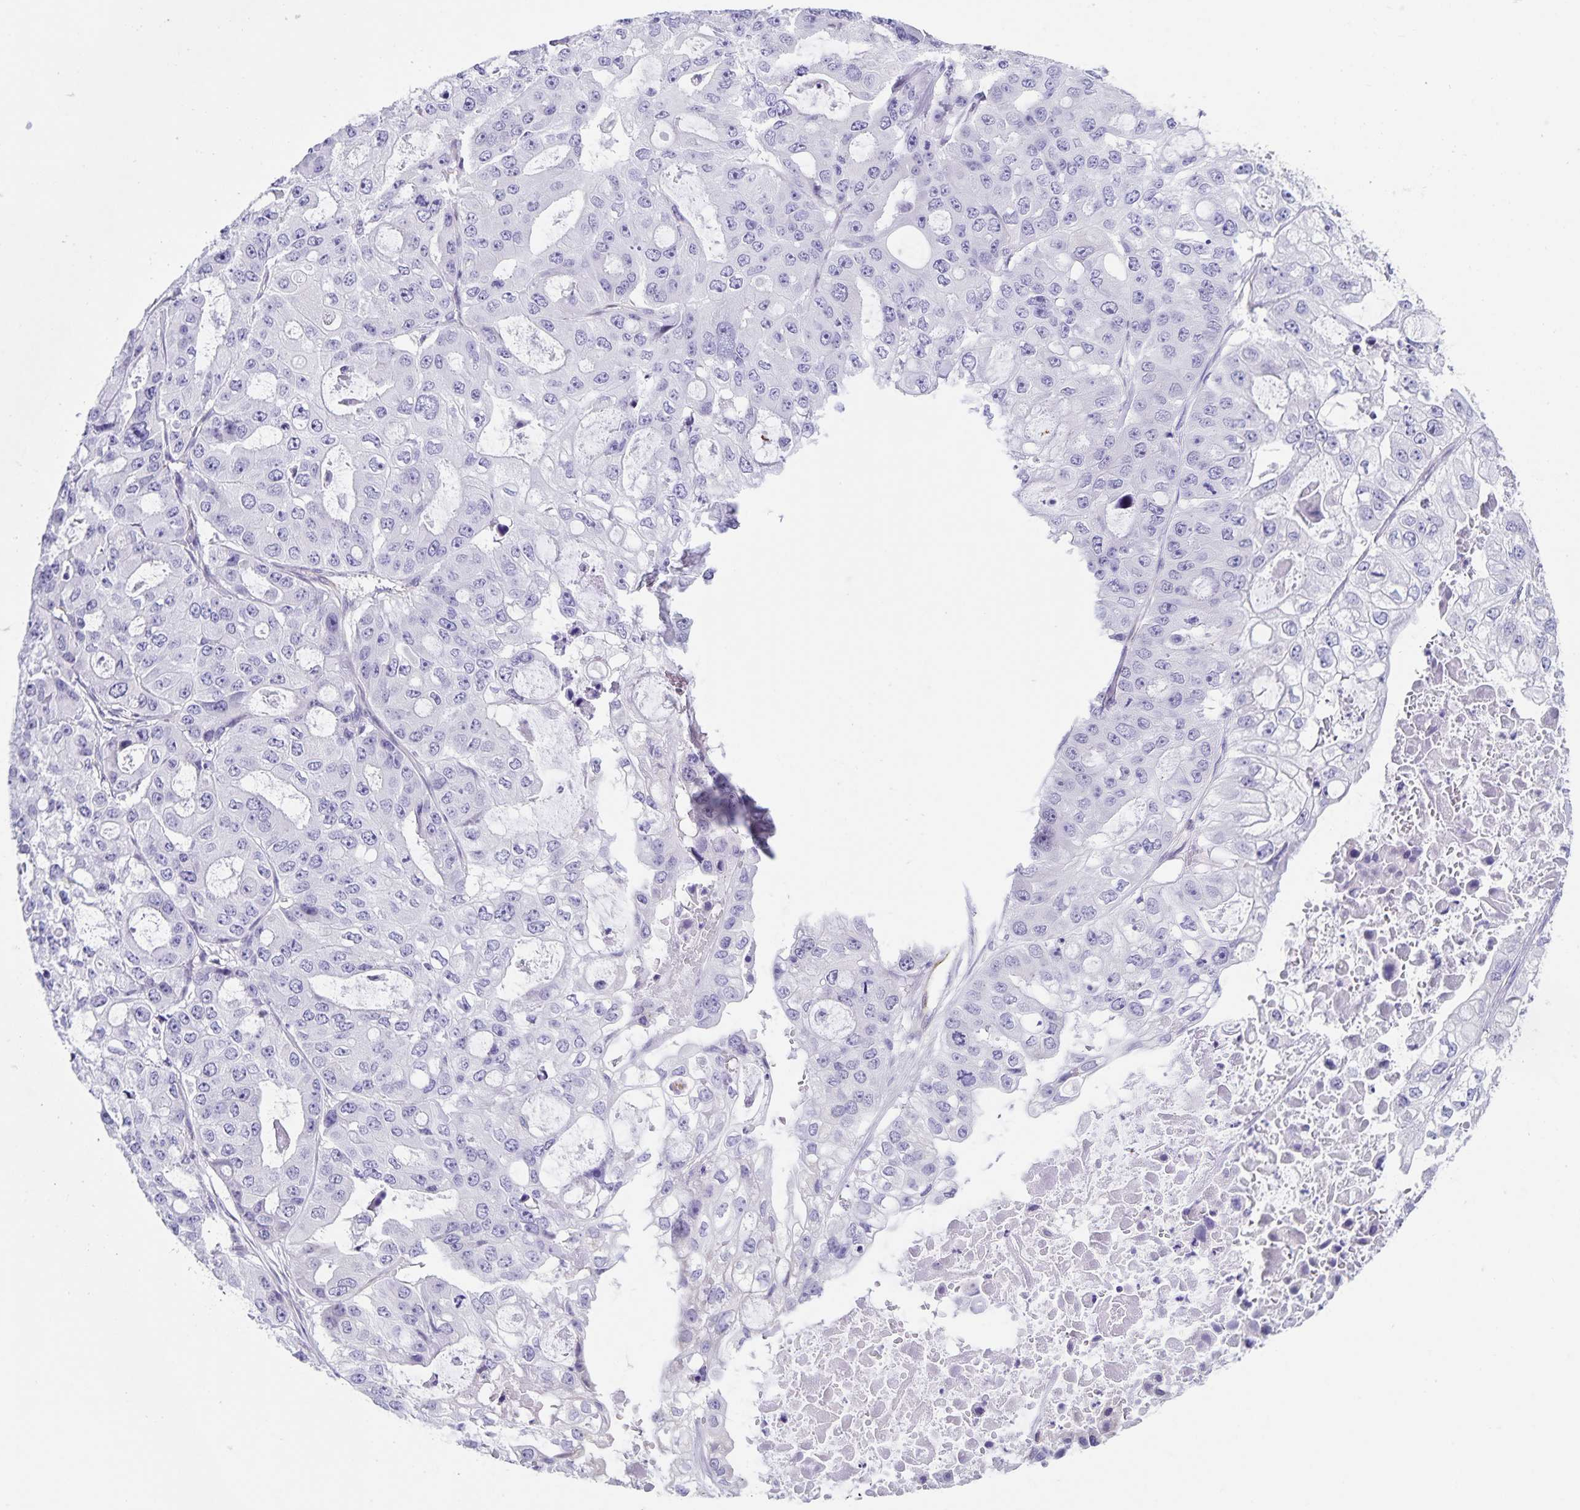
{"staining": {"intensity": "negative", "quantity": "none", "location": "none"}, "tissue": "ovarian cancer", "cell_type": "Tumor cells", "image_type": "cancer", "snomed": [{"axis": "morphology", "description": "Cystadenocarcinoma, serous, NOS"}, {"axis": "topography", "description": "Ovary"}], "caption": "A photomicrograph of human ovarian cancer is negative for staining in tumor cells.", "gene": "SYNM", "patient": {"sex": "female", "age": 56}}